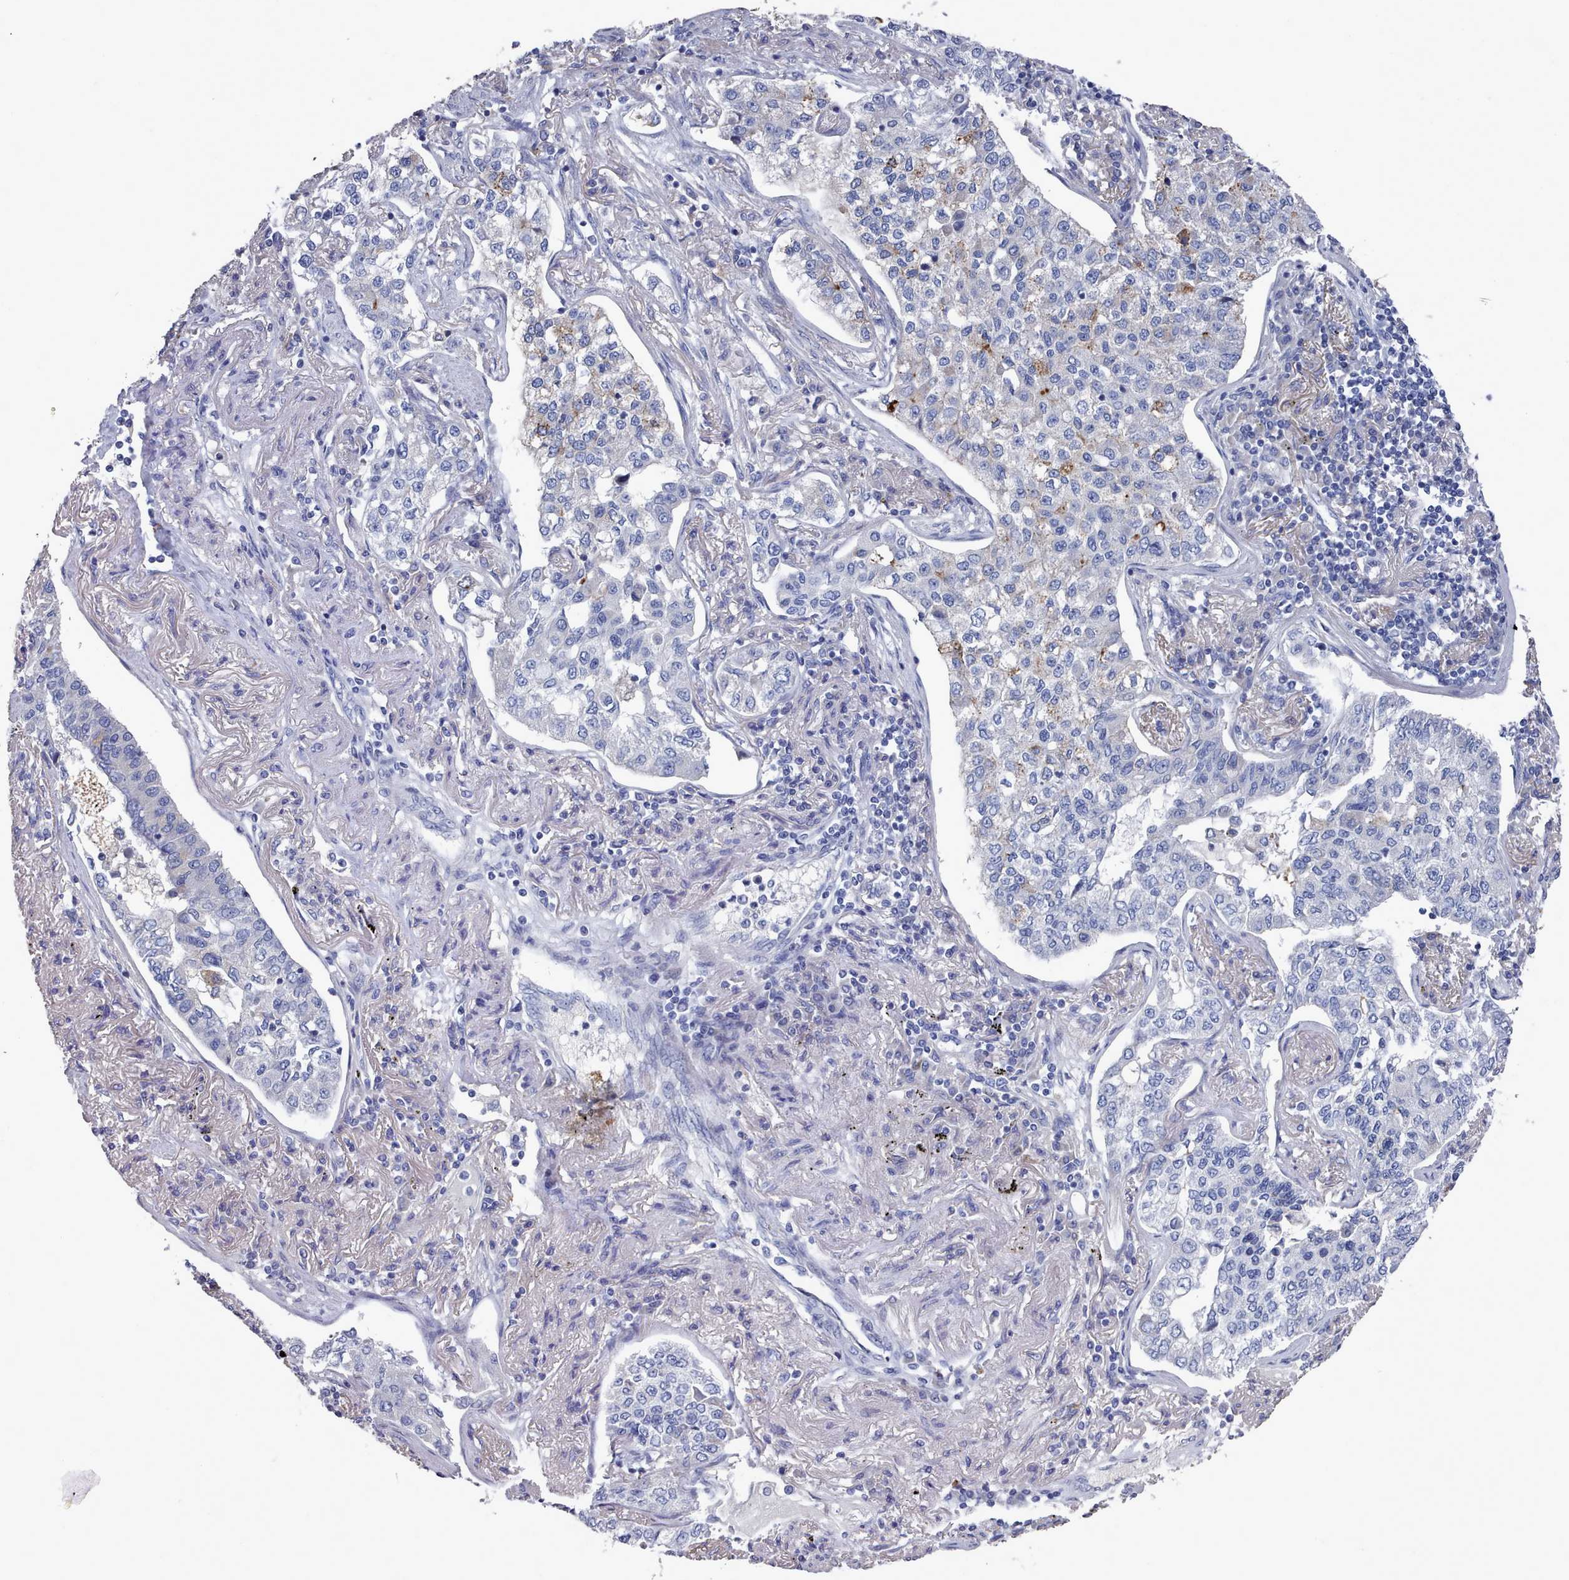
{"staining": {"intensity": "negative", "quantity": "none", "location": "none"}, "tissue": "lung cancer", "cell_type": "Tumor cells", "image_type": "cancer", "snomed": [{"axis": "morphology", "description": "Adenocarcinoma, NOS"}, {"axis": "topography", "description": "Lung"}], "caption": "Immunohistochemical staining of lung cancer (adenocarcinoma) displays no significant expression in tumor cells.", "gene": "ACAD11", "patient": {"sex": "male", "age": 49}}